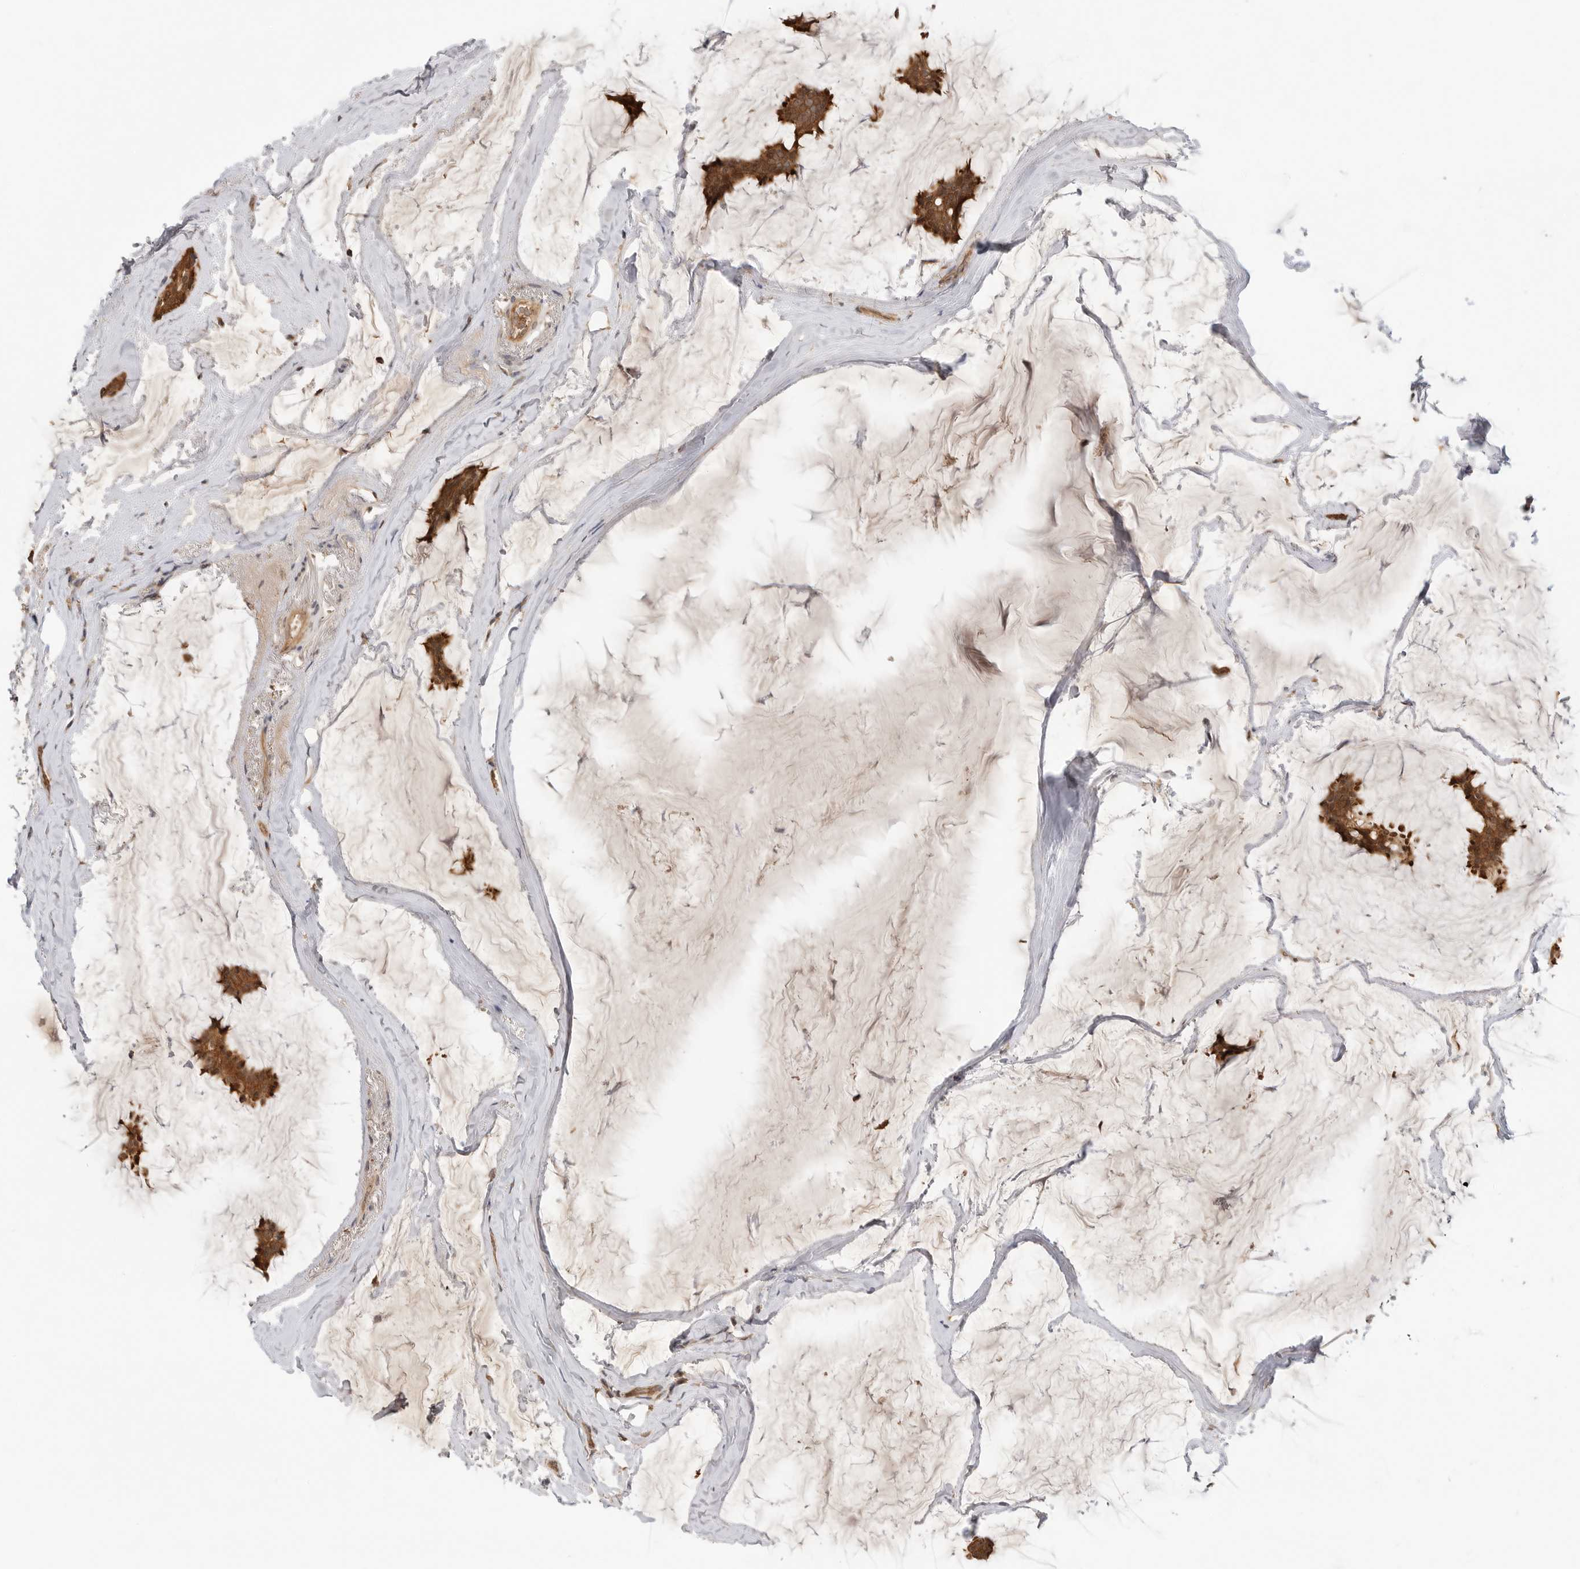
{"staining": {"intensity": "strong", "quantity": ">75%", "location": "cytoplasmic/membranous"}, "tissue": "breast cancer", "cell_type": "Tumor cells", "image_type": "cancer", "snomed": [{"axis": "morphology", "description": "Duct carcinoma"}, {"axis": "topography", "description": "Breast"}], "caption": "Immunohistochemistry (IHC) micrograph of human breast intraductal carcinoma stained for a protein (brown), which exhibits high levels of strong cytoplasmic/membranous staining in about >75% of tumor cells.", "gene": "CLDN12", "patient": {"sex": "female", "age": 93}}